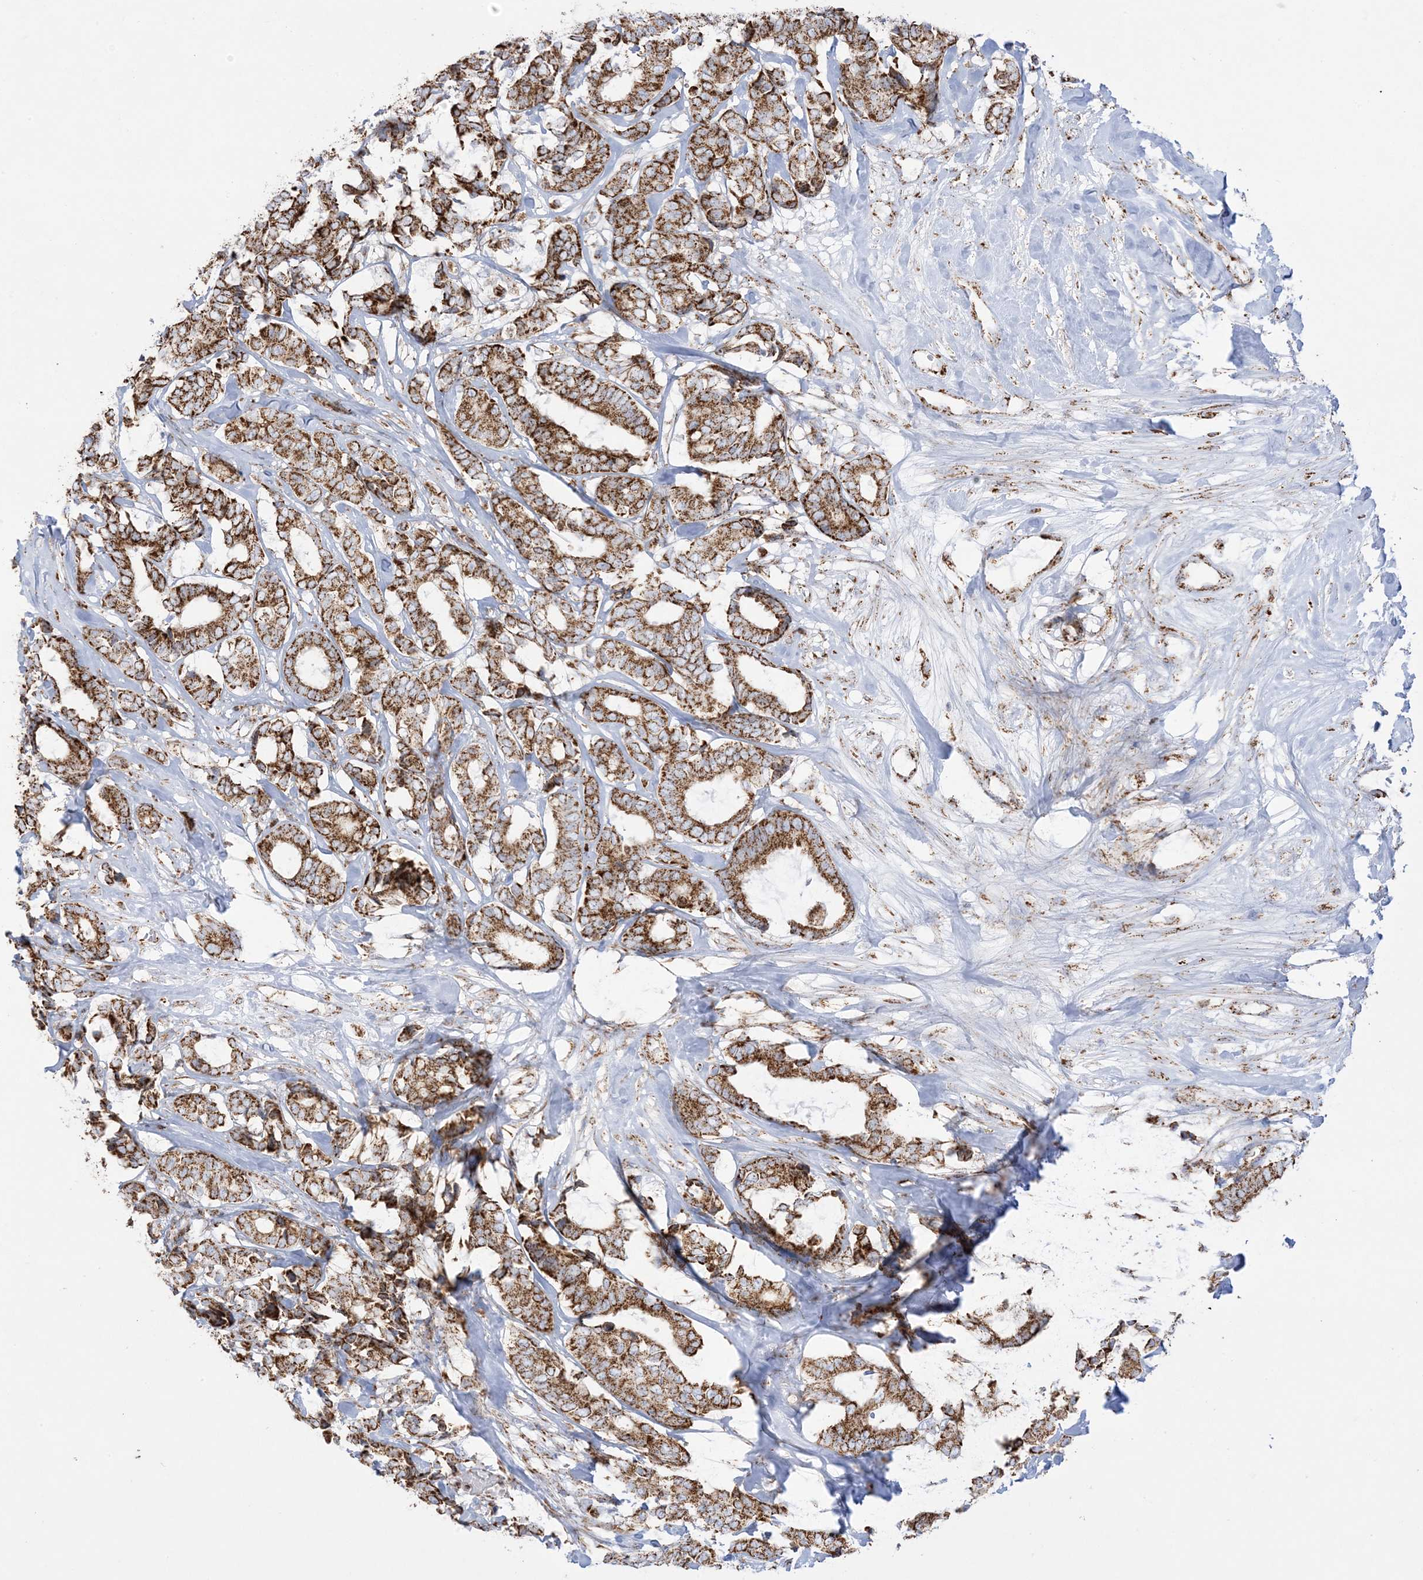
{"staining": {"intensity": "moderate", "quantity": ">75%", "location": "cytoplasmic/membranous"}, "tissue": "breast cancer", "cell_type": "Tumor cells", "image_type": "cancer", "snomed": [{"axis": "morphology", "description": "Duct carcinoma"}, {"axis": "topography", "description": "Breast"}], "caption": "A histopathology image of breast cancer (intraductal carcinoma) stained for a protein displays moderate cytoplasmic/membranous brown staining in tumor cells. The staining was performed using DAB (3,3'-diaminobenzidine), with brown indicating positive protein expression. Nuclei are stained blue with hematoxylin.", "gene": "MRPS36", "patient": {"sex": "female", "age": 87}}